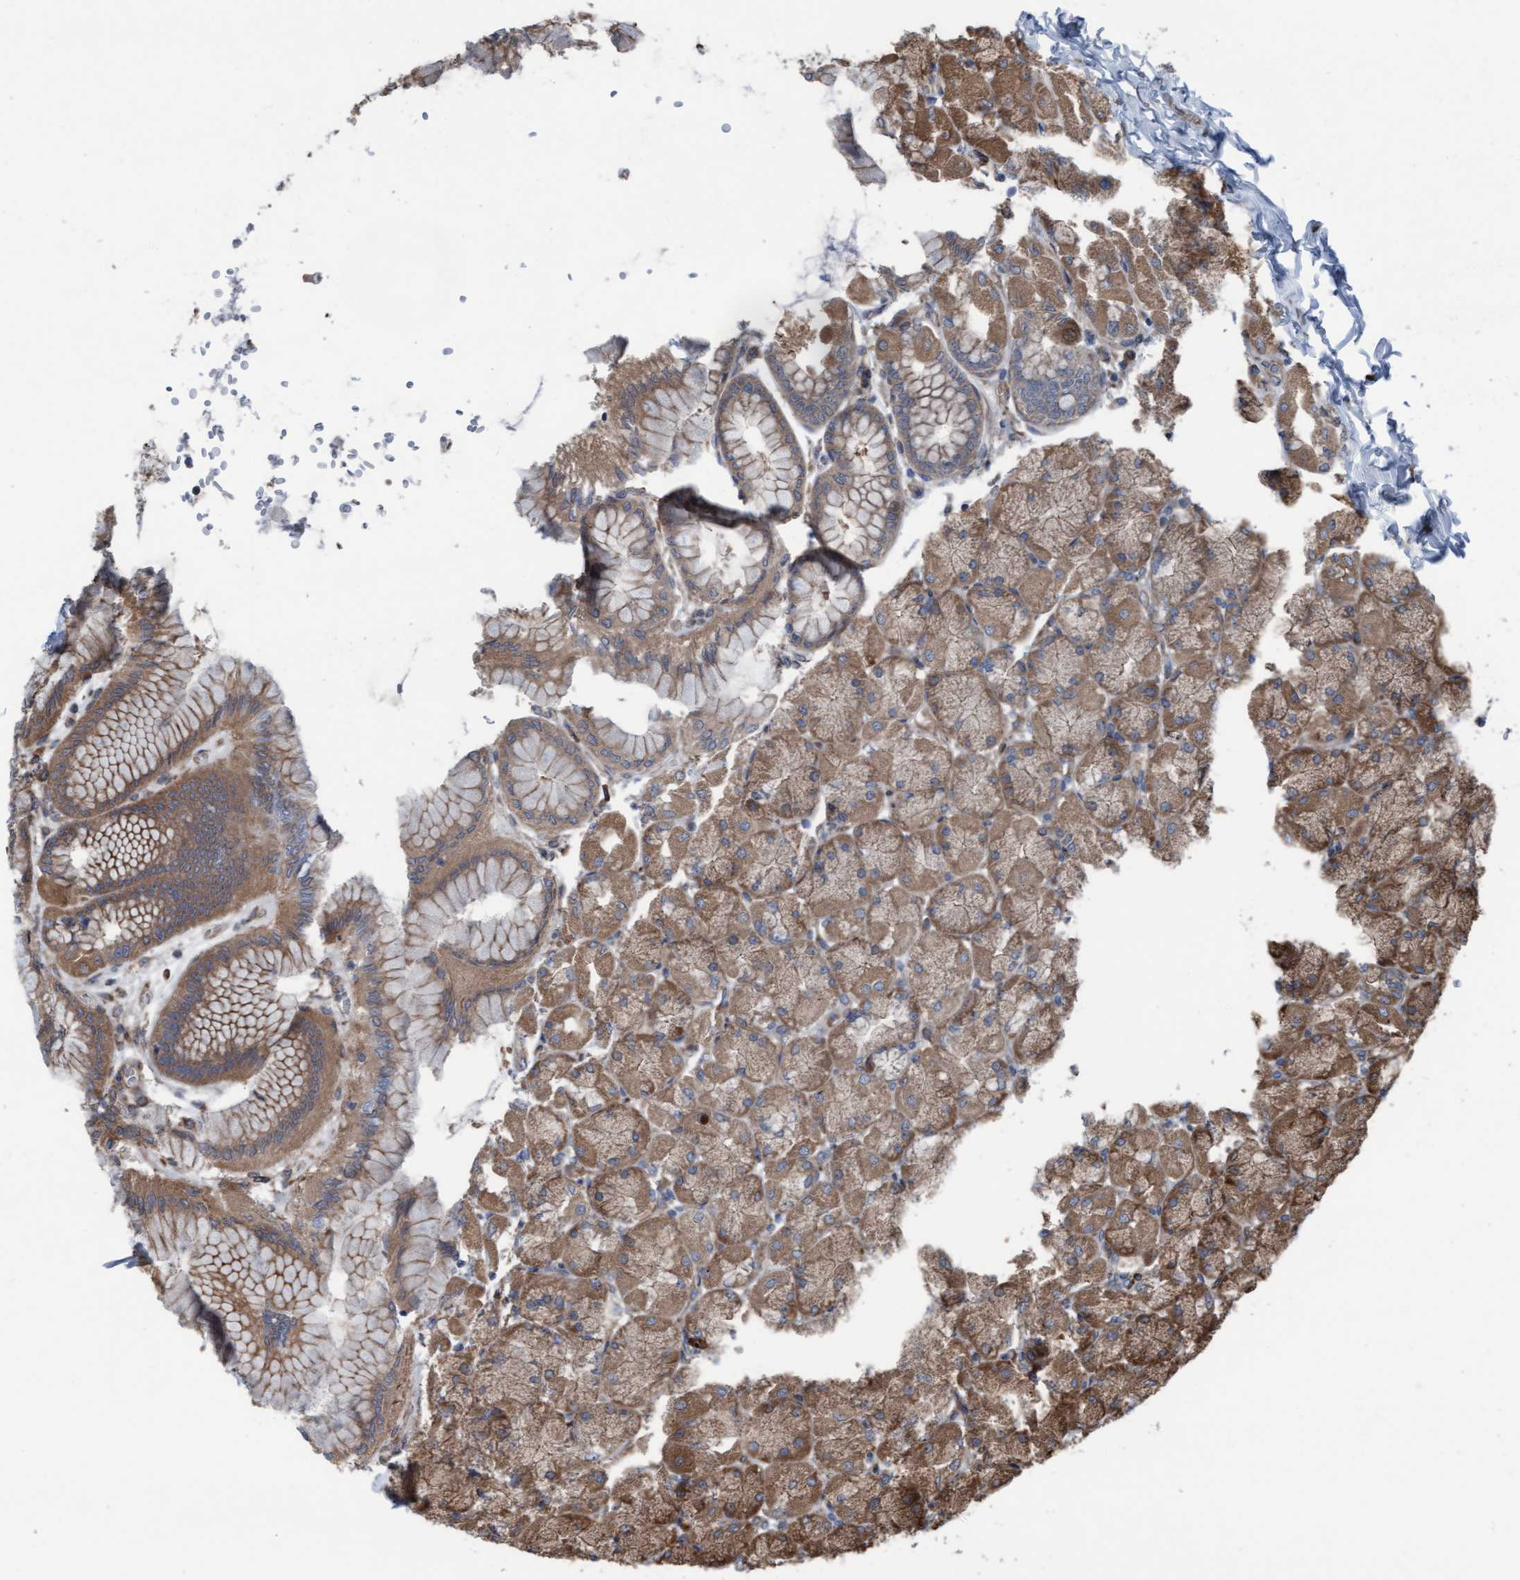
{"staining": {"intensity": "moderate", "quantity": ">75%", "location": "cytoplasmic/membranous"}, "tissue": "stomach", "cell_type": "Glandular cells", "image_type": "normal", "snomed": [{"axis": "morphology", "description": "Normal tissue, NOS"}, {"axis": "topography", "description": "Stomach, upper"}], "caption": "Brown immunohistochemical staining in unremarkable human stomach demonstrates moderate cytoplasmic/membranous positivity in approximately >75% of glandular cells. Nuclei are stained in blue.", "gene": "RAP1GAP2", "patient": {"sex": "female", "age": 56}}